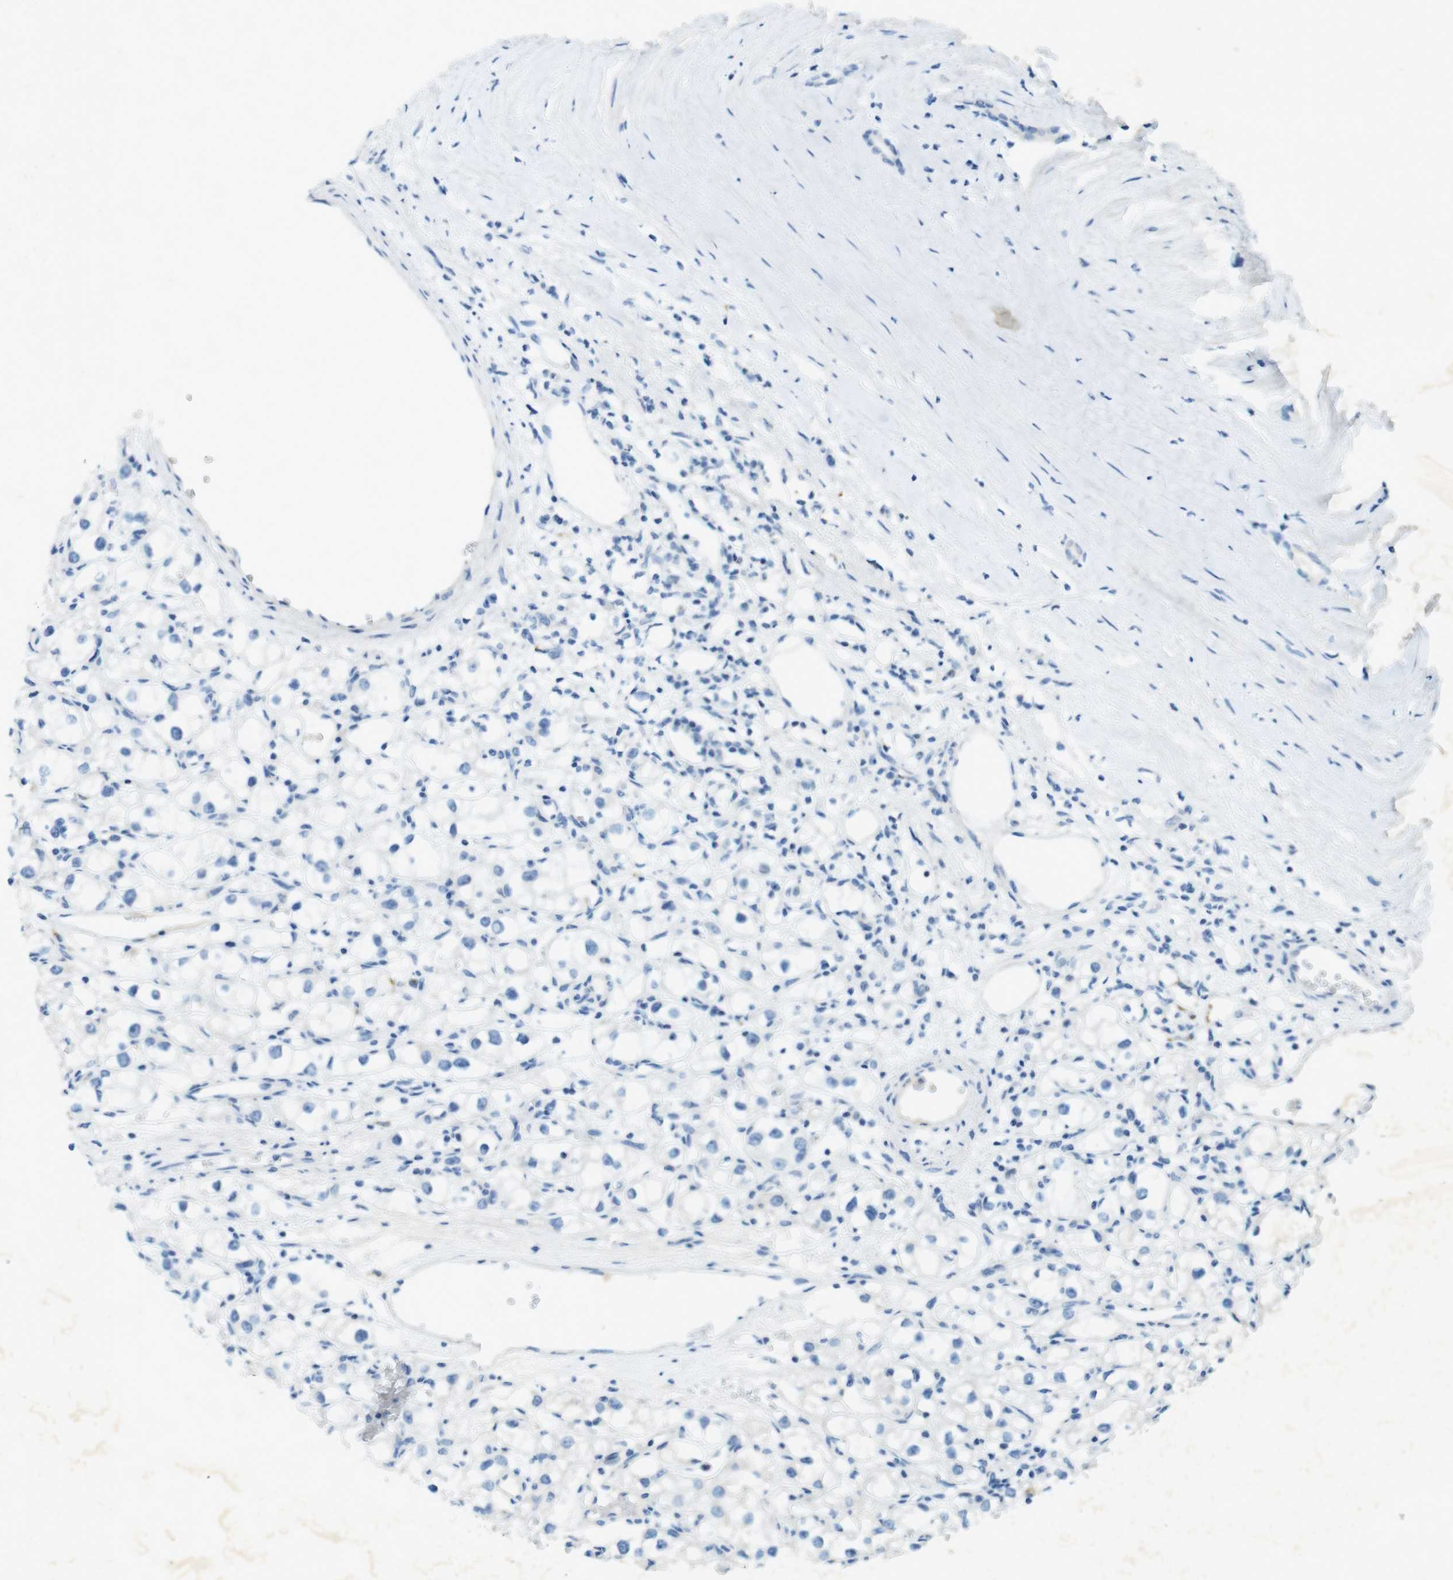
{"staining": {"intensity": "negative", "quantity": "none", "location": "none"}, "tissue": "renal cancer", "cell_type": "Tumor cells", "image_type": "cancer", "snomed": [{"axis": "morphology", "description": "Adenocarcinoma, NOS"}, {"axis": "topography", "description": "Kidney"}], "caption": "The micrograph shows no staining of tumor cells in renal adenocarcinoma. (DAB (3,3'-diaminobenzidine) immunohistochemistry (IHC) visualized using brightfield microscopy, high magnification).", "gene": "CD320", "patient": {"sex": "male", "age": 56}}